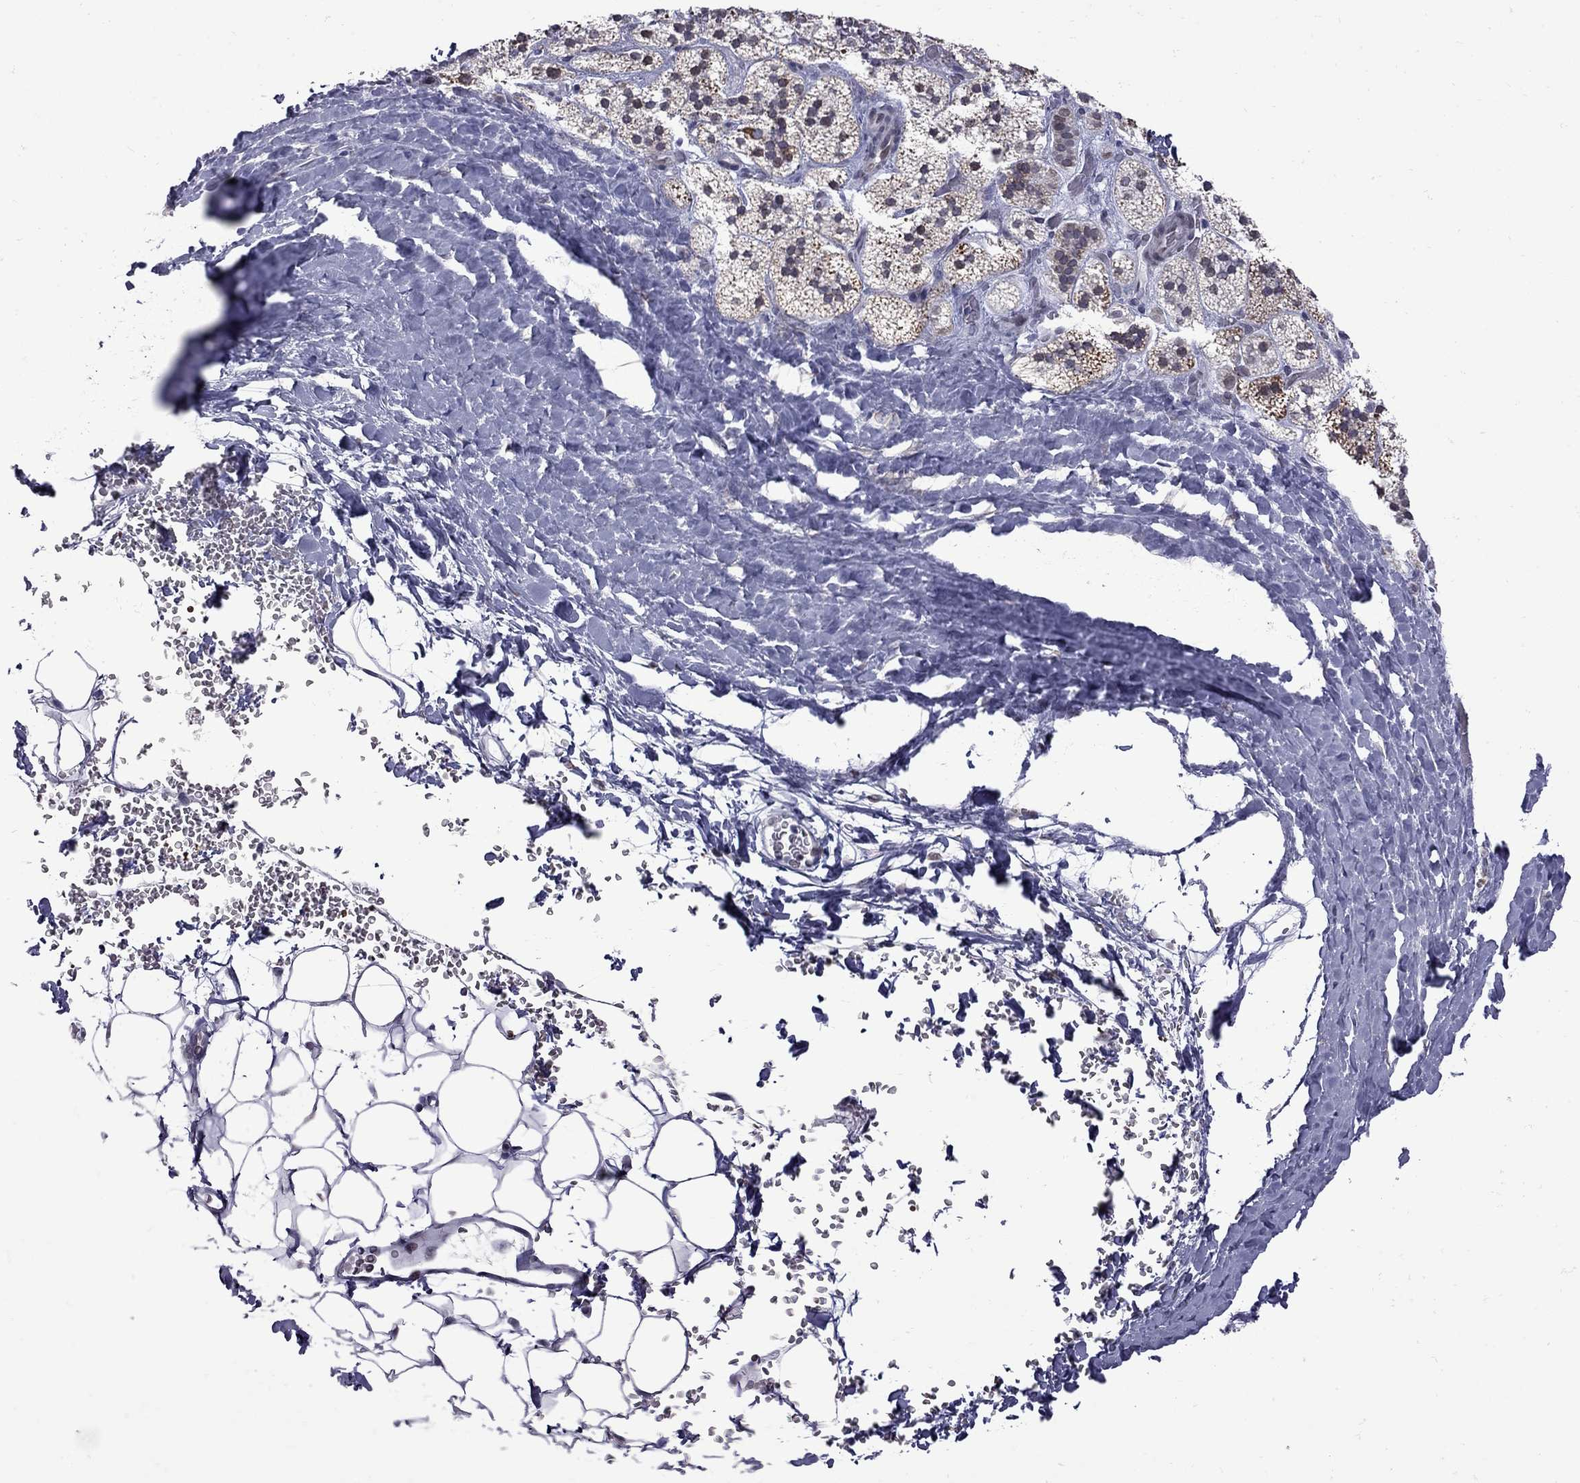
{"staining": {"intensity": "strong", "quantity": "<25%", "location": "cytoplasmic/membranous"}, "tissue": "adrenal gland", "cell_type": "Glandular cells", "image_type": "normal", "snomed": [{"axis": "morphology", "description": "Normal tissue, NOS"}, {"axis": "topography", "description": "Adrenal gland"}], "caption": "Glandular cells show medium levels of strong cytoplasmic/membranous staining in about <25% of cells in benign adrenal gland.", "gene": "CLTCL1", "patient": {"sex": "male", "age": 53}}